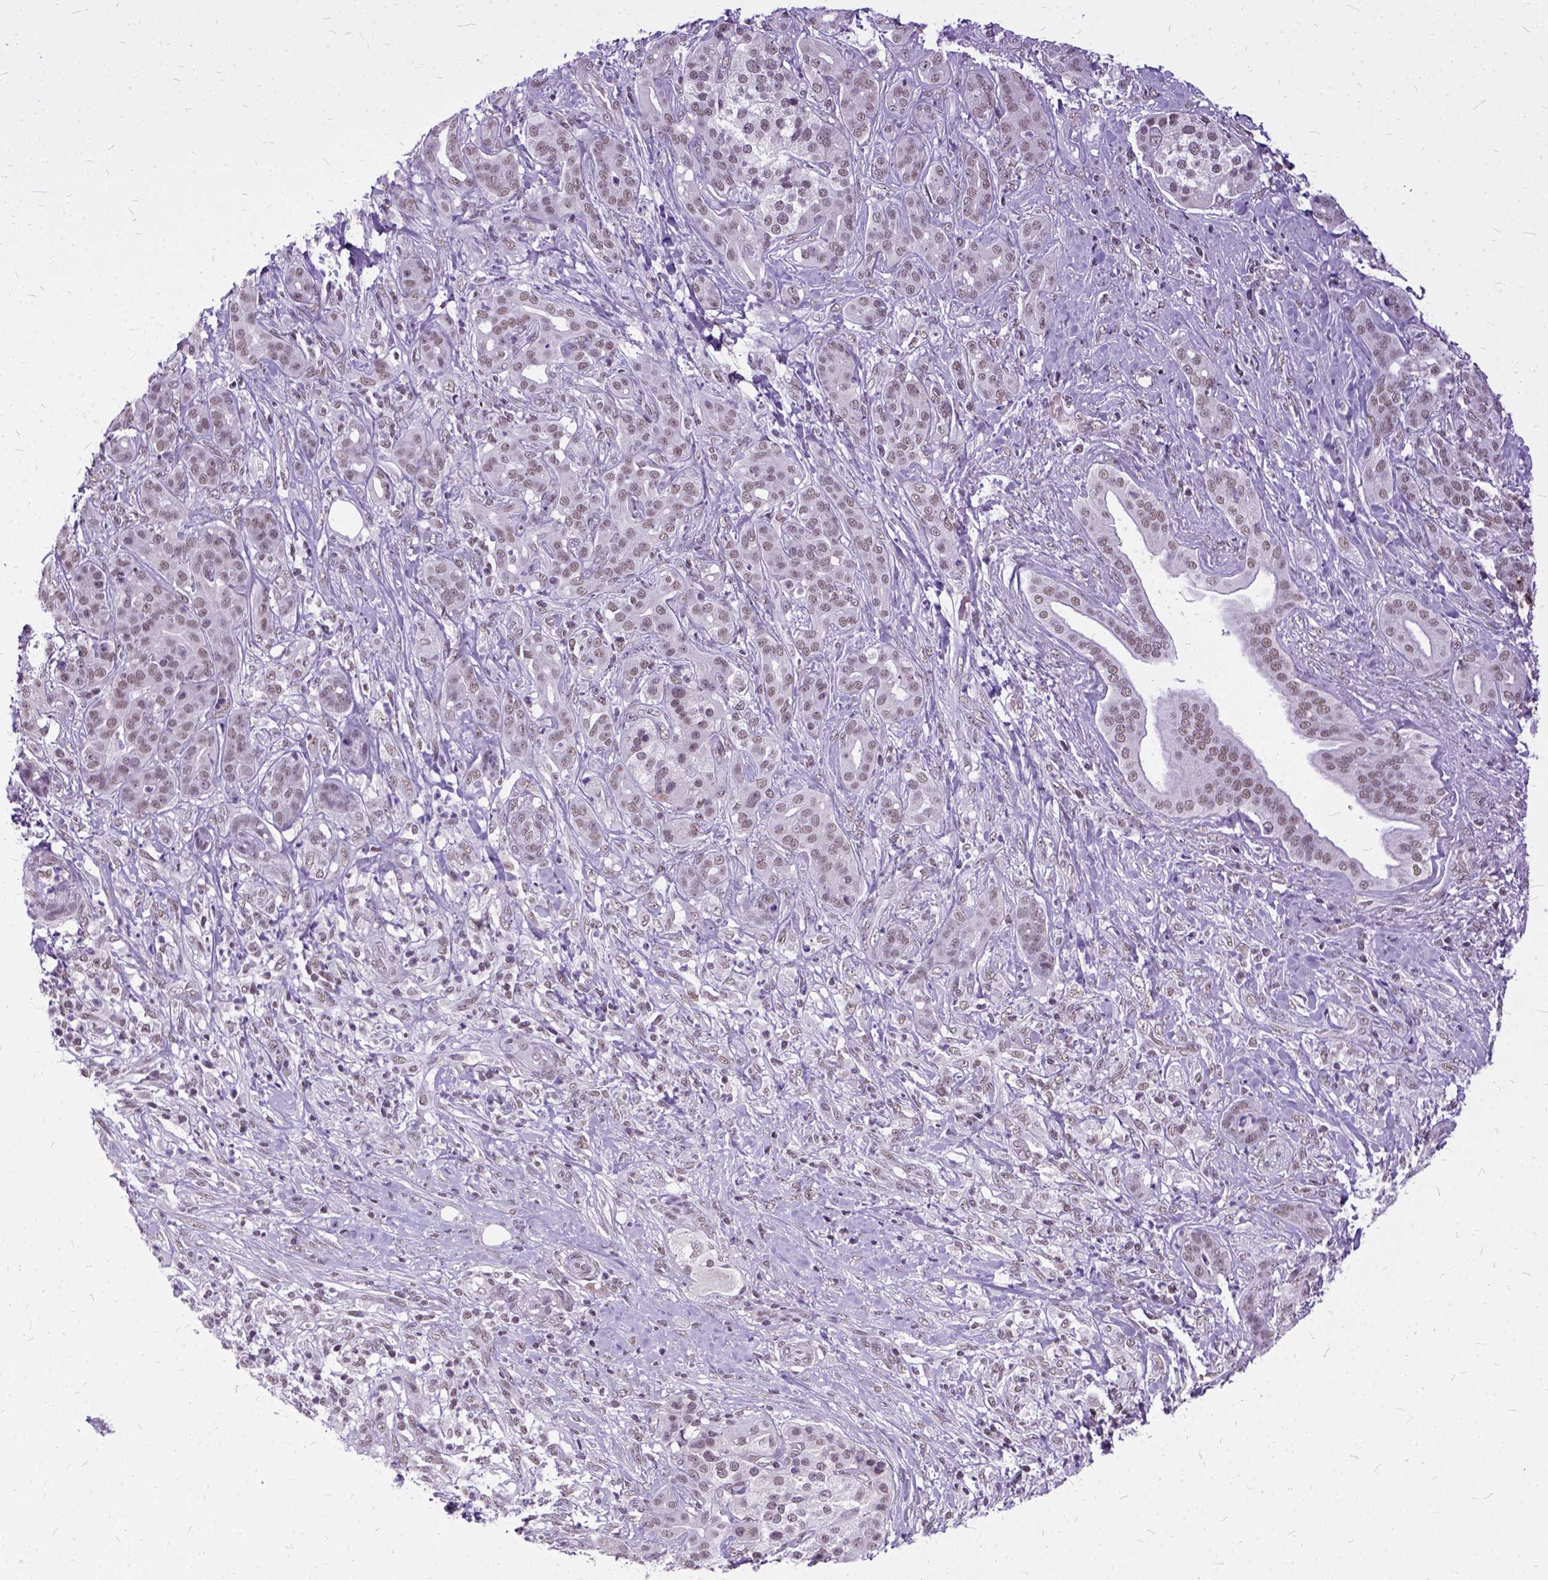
{"staining": {"intensity": "weak", "quantity": ">75%", "location": "nuclear"}, "tissue": "pancreatic cancer", "cell_type": "Tumor cells", "image_type": "cancer", "snomed": [{"axis": "morphology", "description": "Normal tissue, NOS"}, {"axis": "morphology", "description": "Inflammation, NOS"}, {"axis": "morphology", "description": "Adenocarcinoma, NOS"}, {"axis": "topography", "description": "Pancreas"}], "caption": "Brown immunohistochemical staining in pancreatic cancer shows weak nuclear positivity in about >75% of tumor cells.", "gene": "SETD1A", "patient": {"sex": "male", "age": 57}}